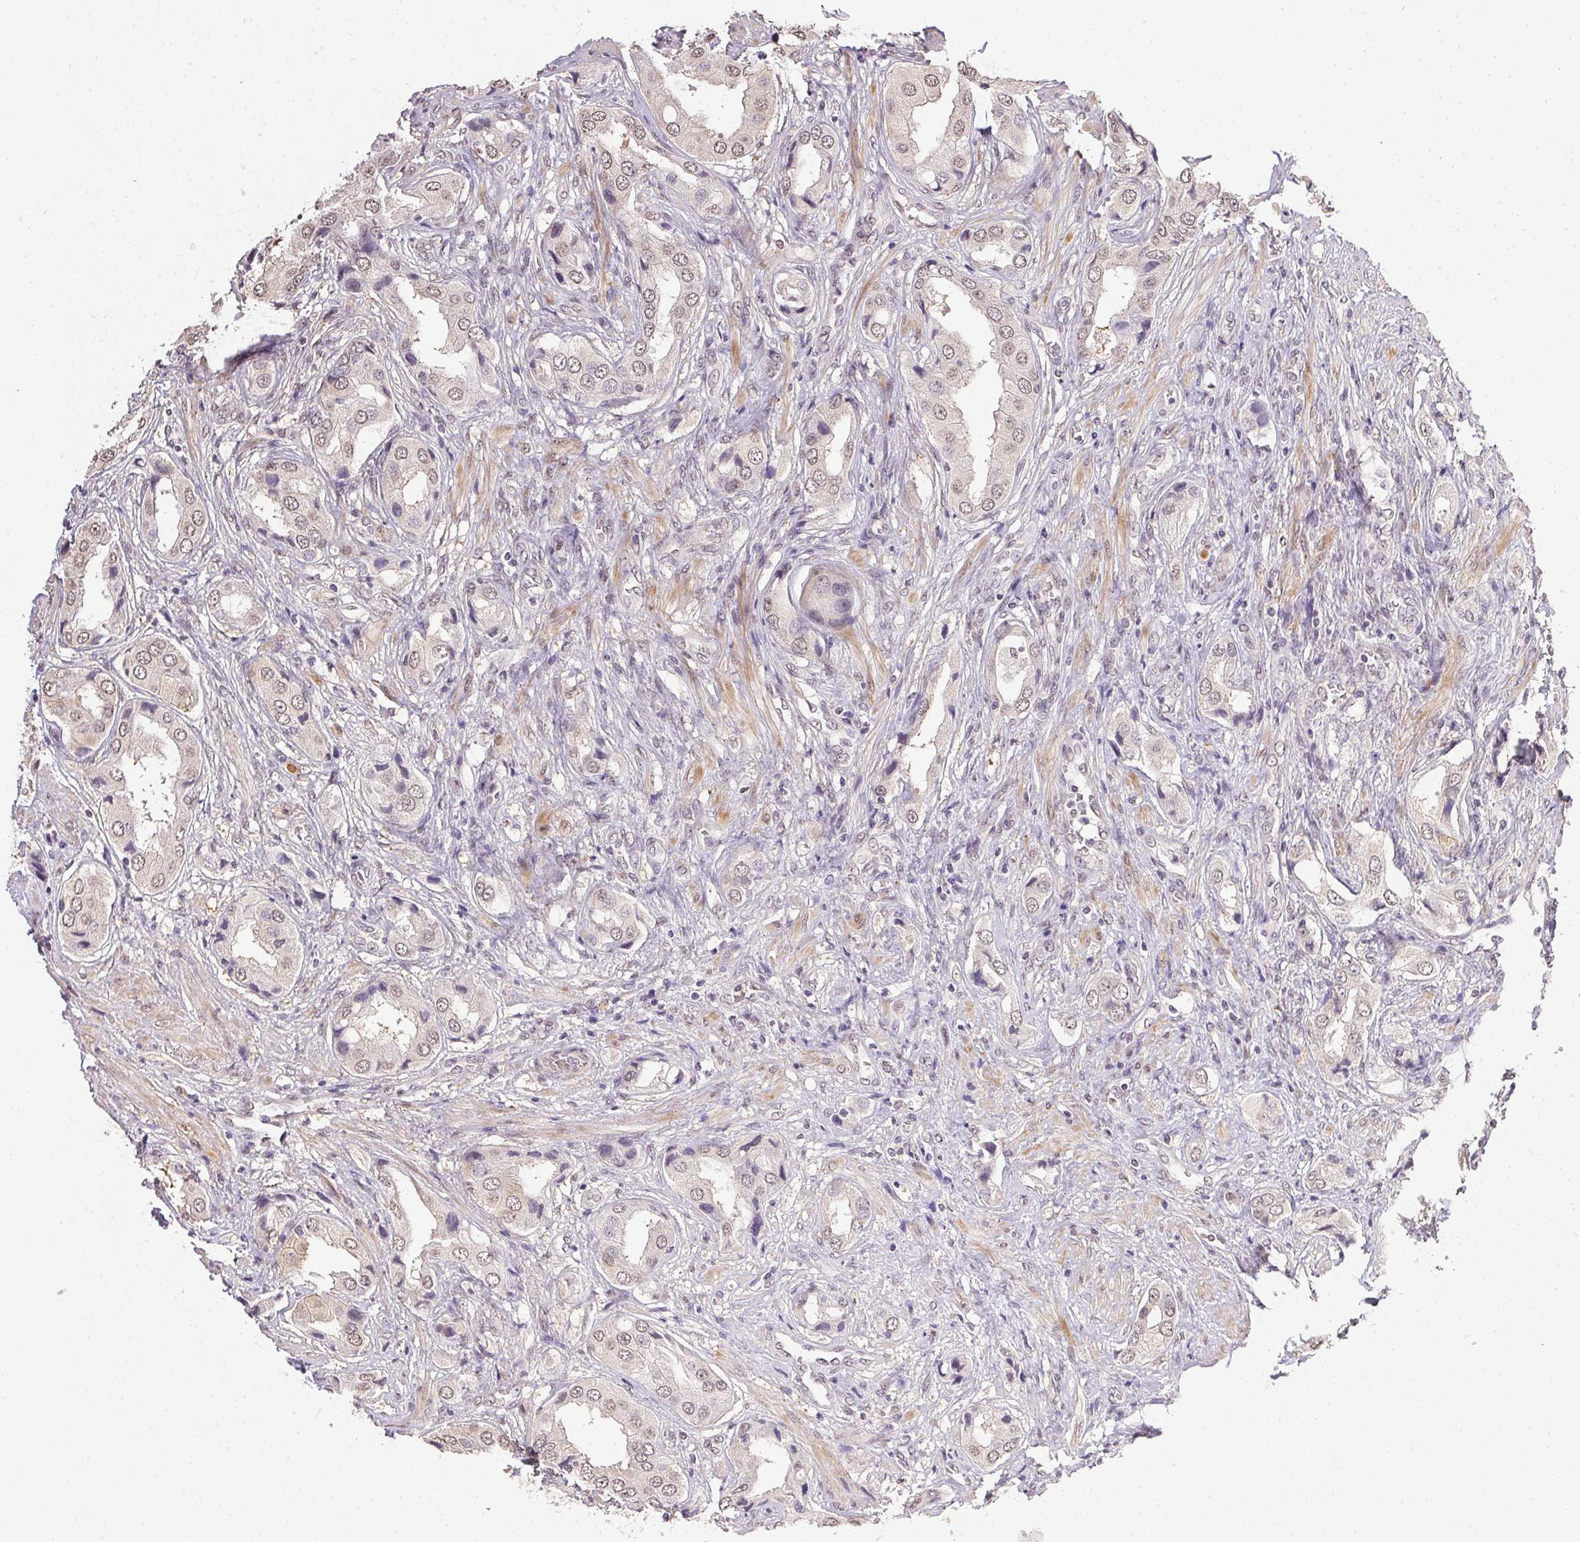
{"staining": {"intensity": "weak", "quantity": "25%-75%", "location": "nuclear"}, "tissue": "prostate cancer", "cell_type": "Tumor cells", "image_type": "cancer", "snomed": [{"axis": "morphology", "description": "Adenocarcinoma, NOS"}, {"axis": "topography", "description": "Prostate"}], "caption": "About 25%-75% of tumor cells in human prostate adenocarcinoma show weak nuclear protein positivity as visualized by brown immunohistochemical staining.", "gene": "PPP4R4", "patient": {"sex": "male", "age": 63}}